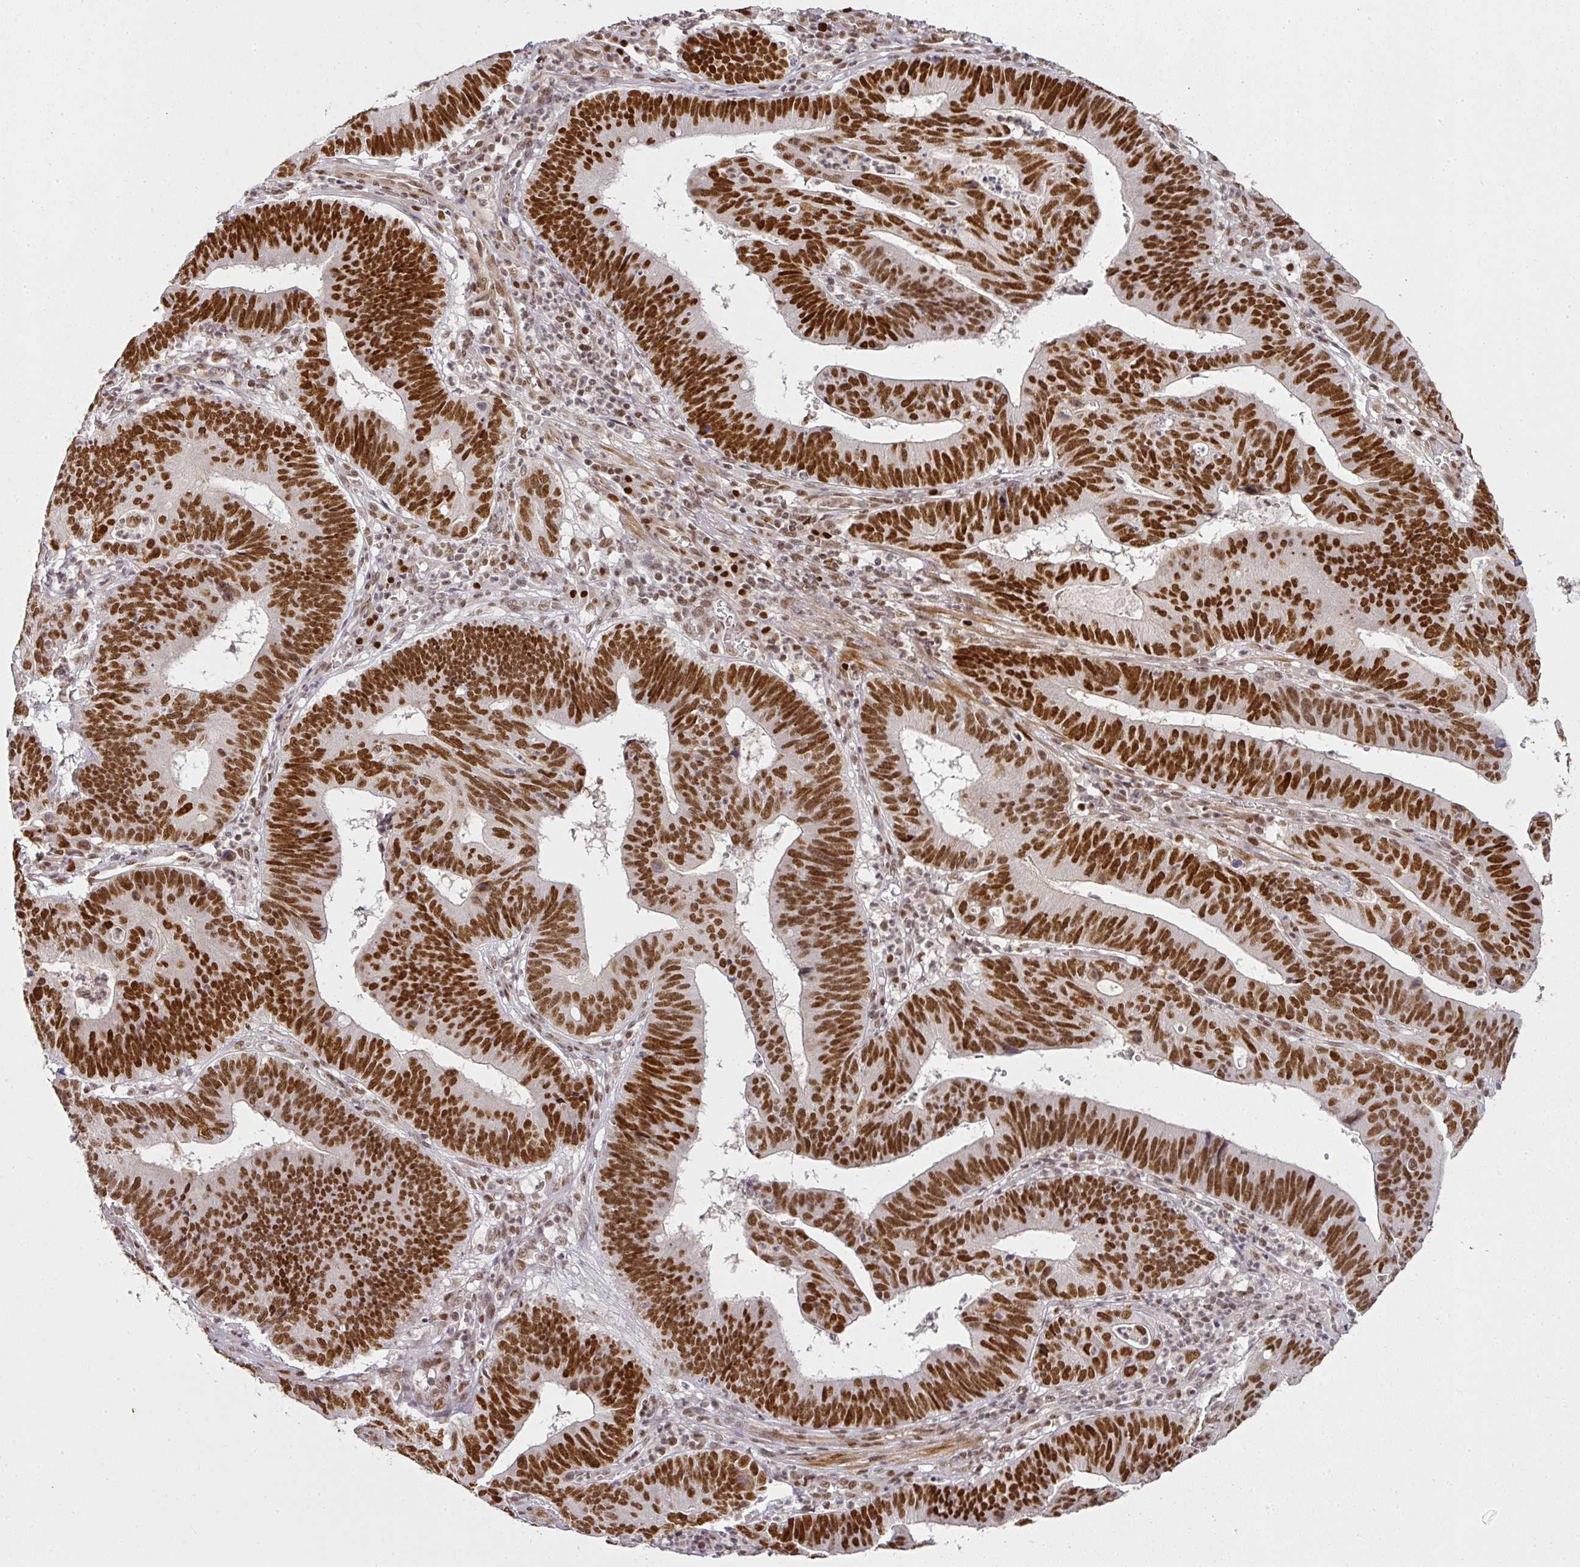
{"staining": {"intensity": "strong", "quantity": ">75%", "location": "nuclear"}, "tissue": "stomach cancer", "cell_type": "Tumor cells", "image_type": "cancer", "snomed": [{"axis": "morphology", "description": "Adenocarcinoma, NOS"}, {"axis": "topography", "description": "Stomach"}], "caption": "Stomach adenocarcinoma stained for a protein (brown) reveals strong nuclear positive positivity in about >75% of tumor cells.", "gene": "GPRIN2", "patient": {"sex": "male", "age": 59}}